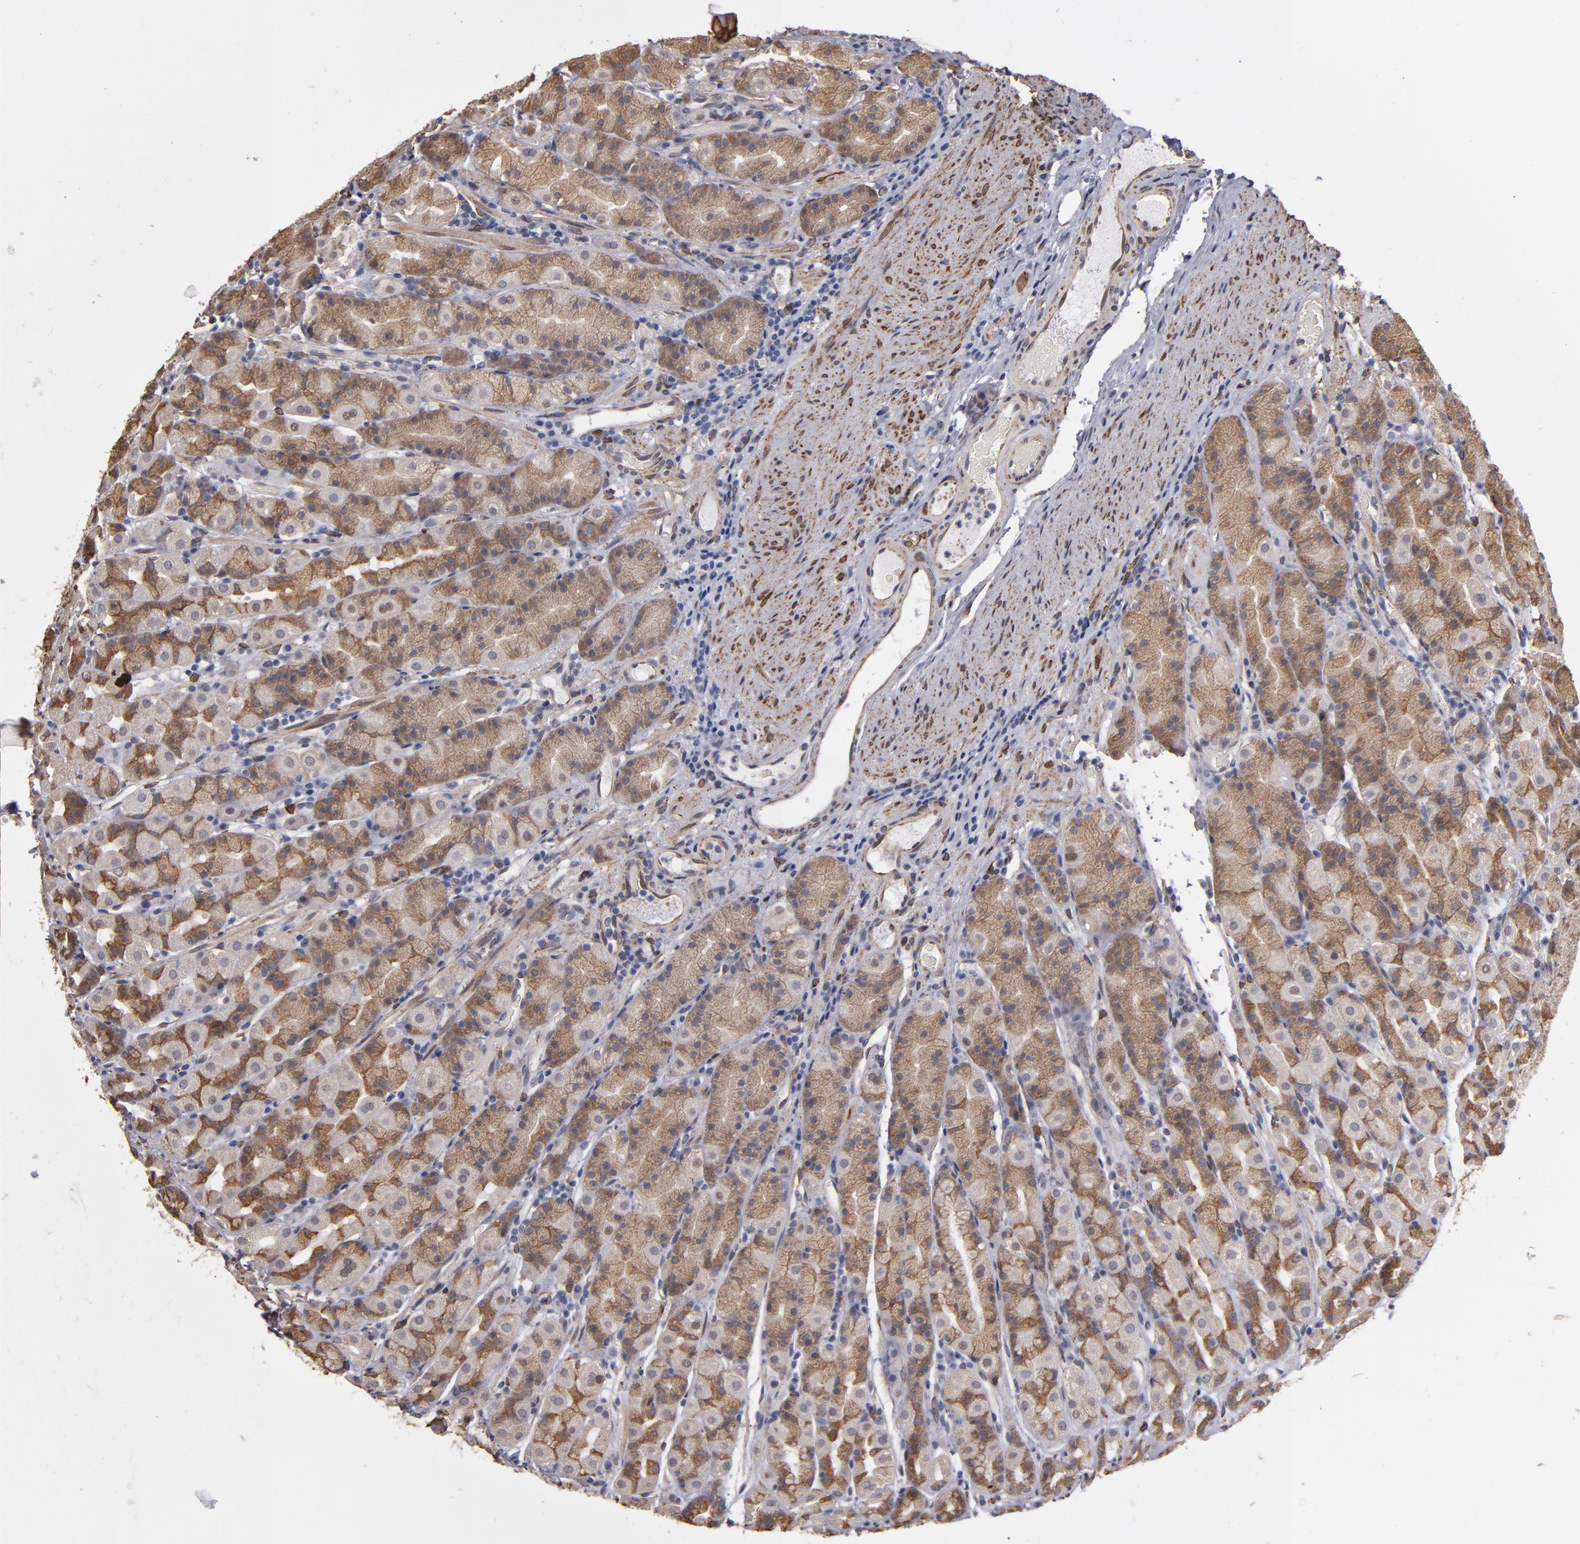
{"staining": {"intensity": "moderate", "quantity": ">75%", "location": "cytoplasmic/membranous"}, "tissue": "stomach", "cell_type": "Glandular cells", "image_type": "normal", "snomed": [{"axis": "morphology", "description": "Normal tissue, NOS"}, {"axis": "topography", "description": "Stomach, upper"}], "caption": "High-power microscopy captured an IHC photomicrograph of normal stomach, revealing moderate cytoplasmic/membranous positivity in about >75% of glandular cells.", "gene": "PGRMC1", "patient": {"sex": "male", "age": 68}}